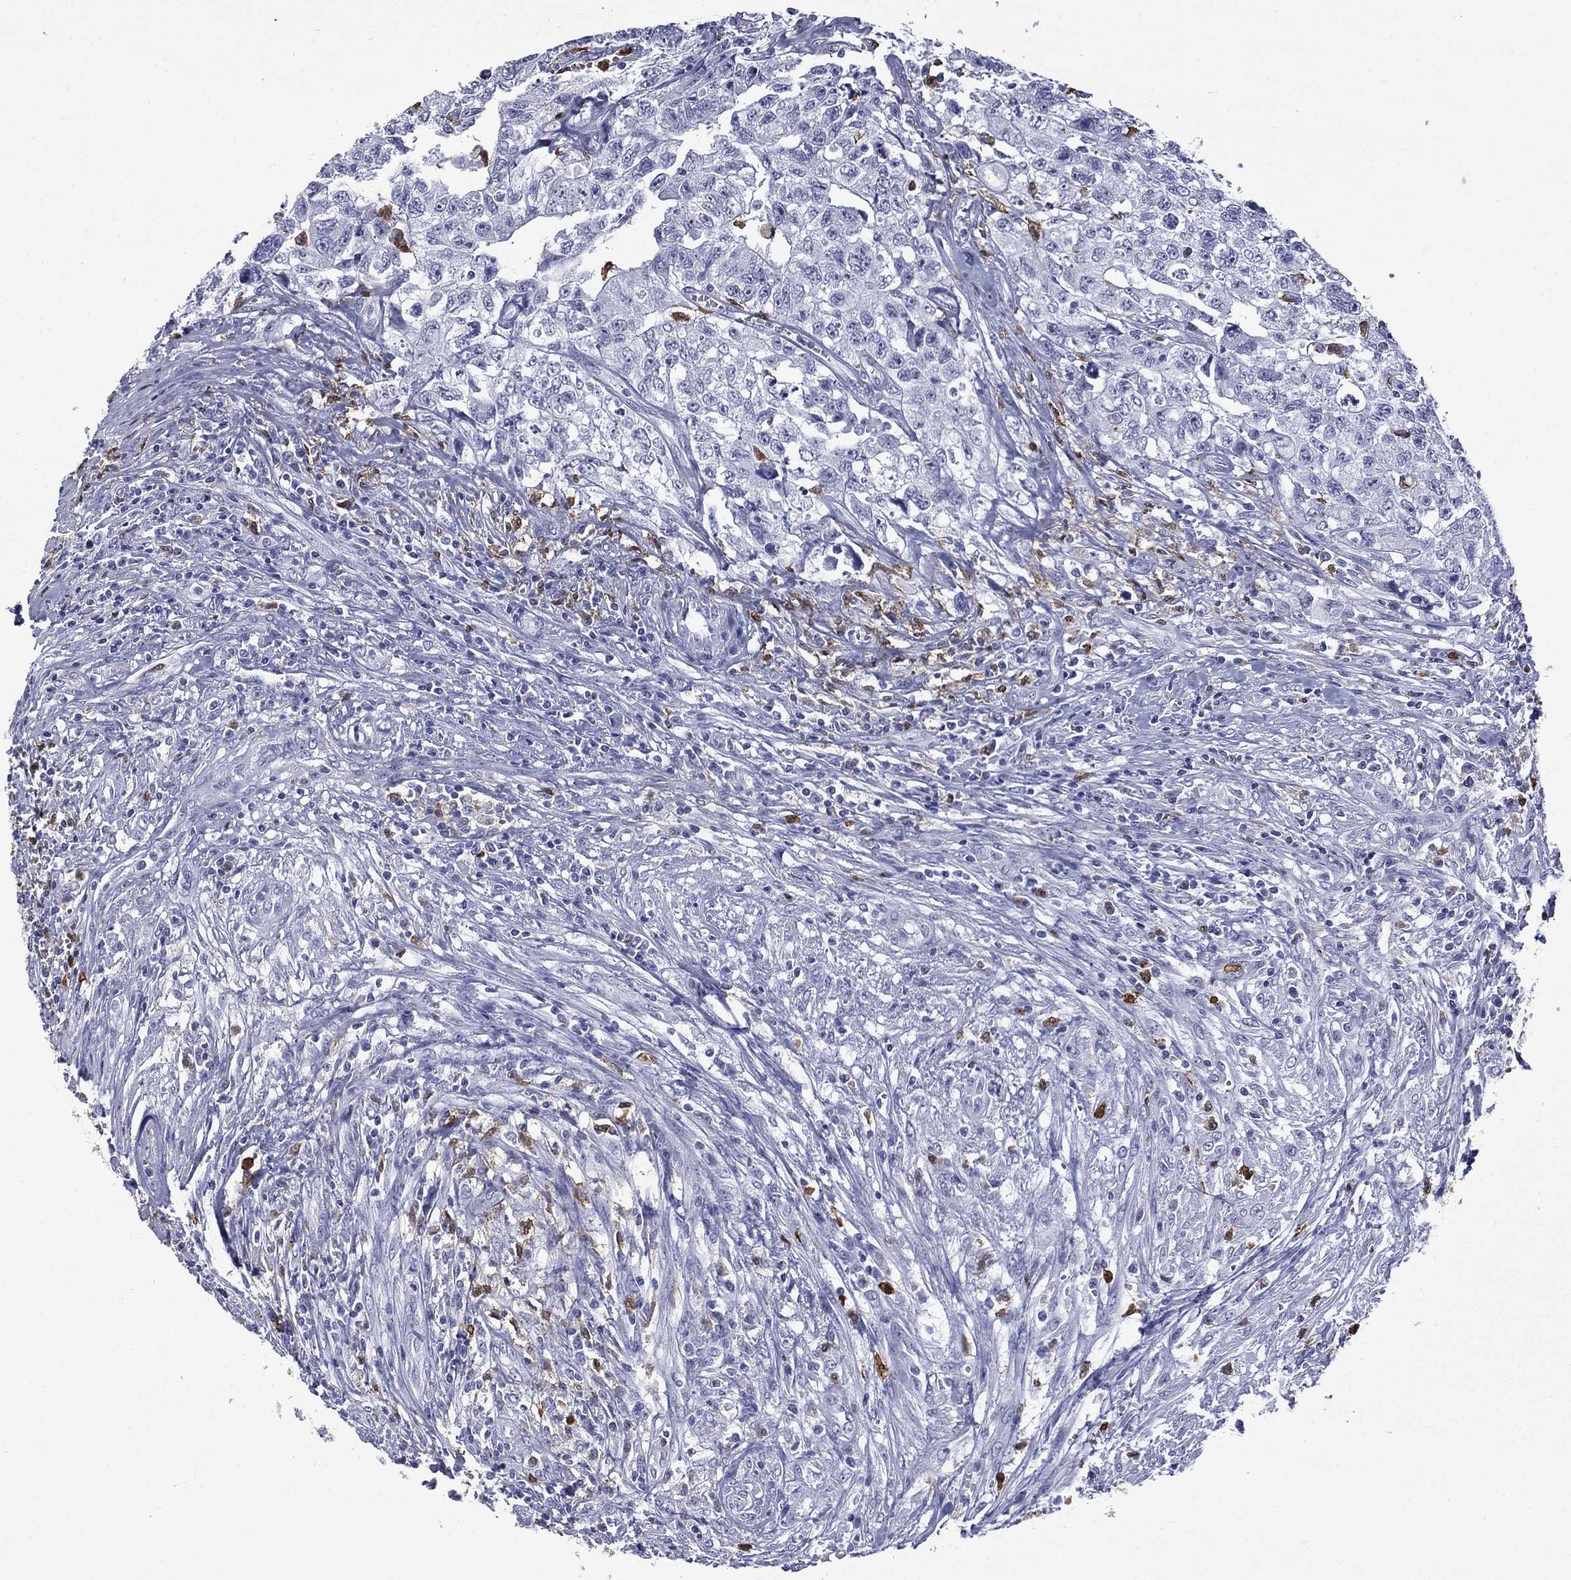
{"staining": {"intensity": "negative", "quantity": "none", "location": "none"}, "tissue": "testis cancer", "cell_type": "Tumor cells", "image_type": "cancer", "snomed": [{"axis": "morphology", "description": "Carcinoma, Embryonal, NOS"}, {"axis": "topography", "description": "Testis"}], "caption": "Testis embryonal carcinoma was stained to show a protein in brown. There is no significant staining in tumor cells. The staining is performed using DAB brown chromogen with nuclei counter-stained in using hematoxylin.", "gene": "TRIM29", "patient": {"sex": "male", "age": 24}}